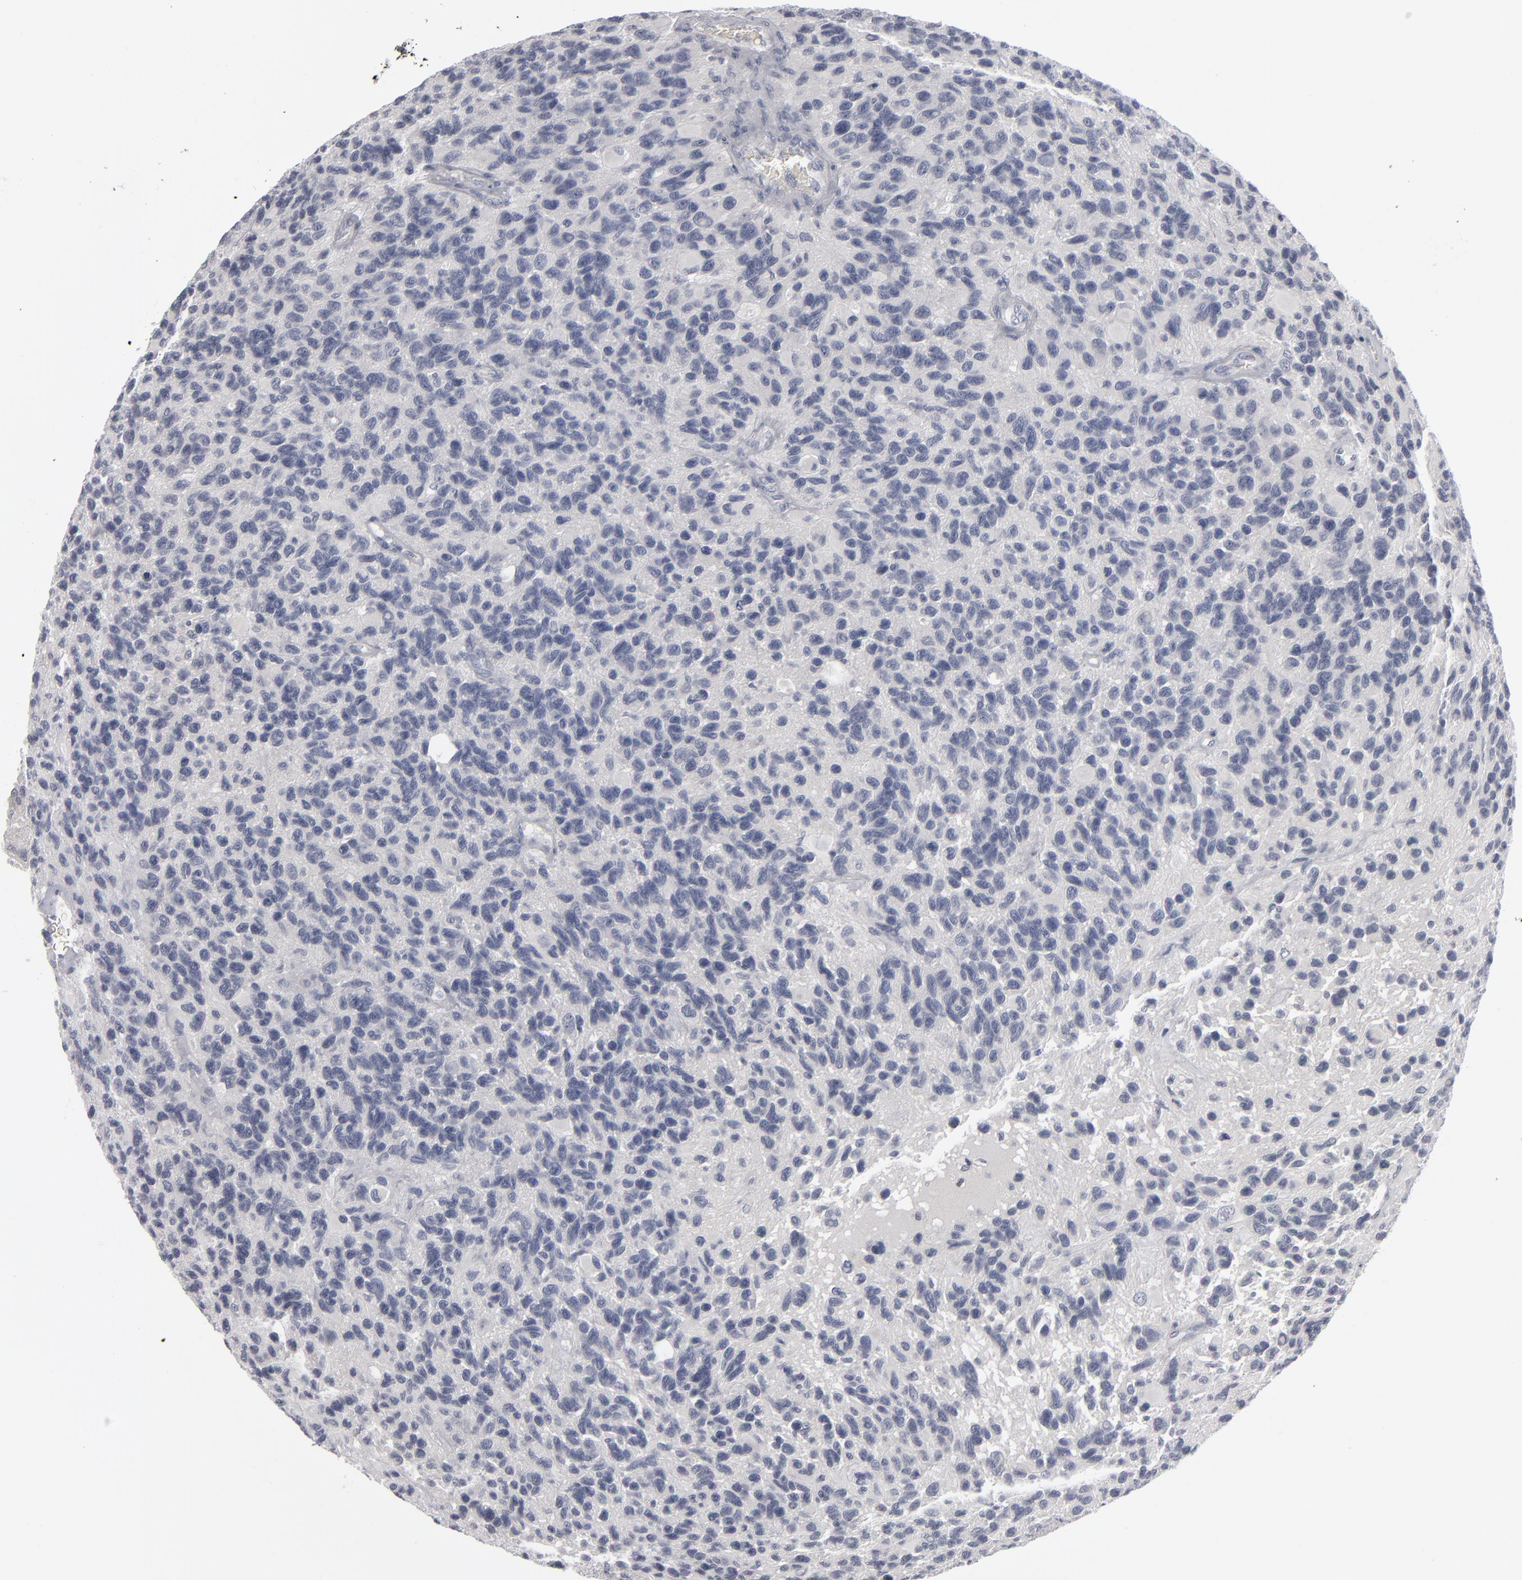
{"staining": {"intensity": "negative", "quantity": "none", "location": "none"}, "tissue": "glioma", "cell_type": "Tumor cells", "image_type": "cancer", "snomed": [{"axis": "morphology", "description": "Glioma, malignant, High grade"}, {"axis": "topography", "description": "Brain"}], "caption": "A high-resolution histopathology image shows IHC staining of glioma, which shows no significant expression in tumor cells.", "gene": "KIAA1210", "patient": {"sex": "male", "age": 77}}